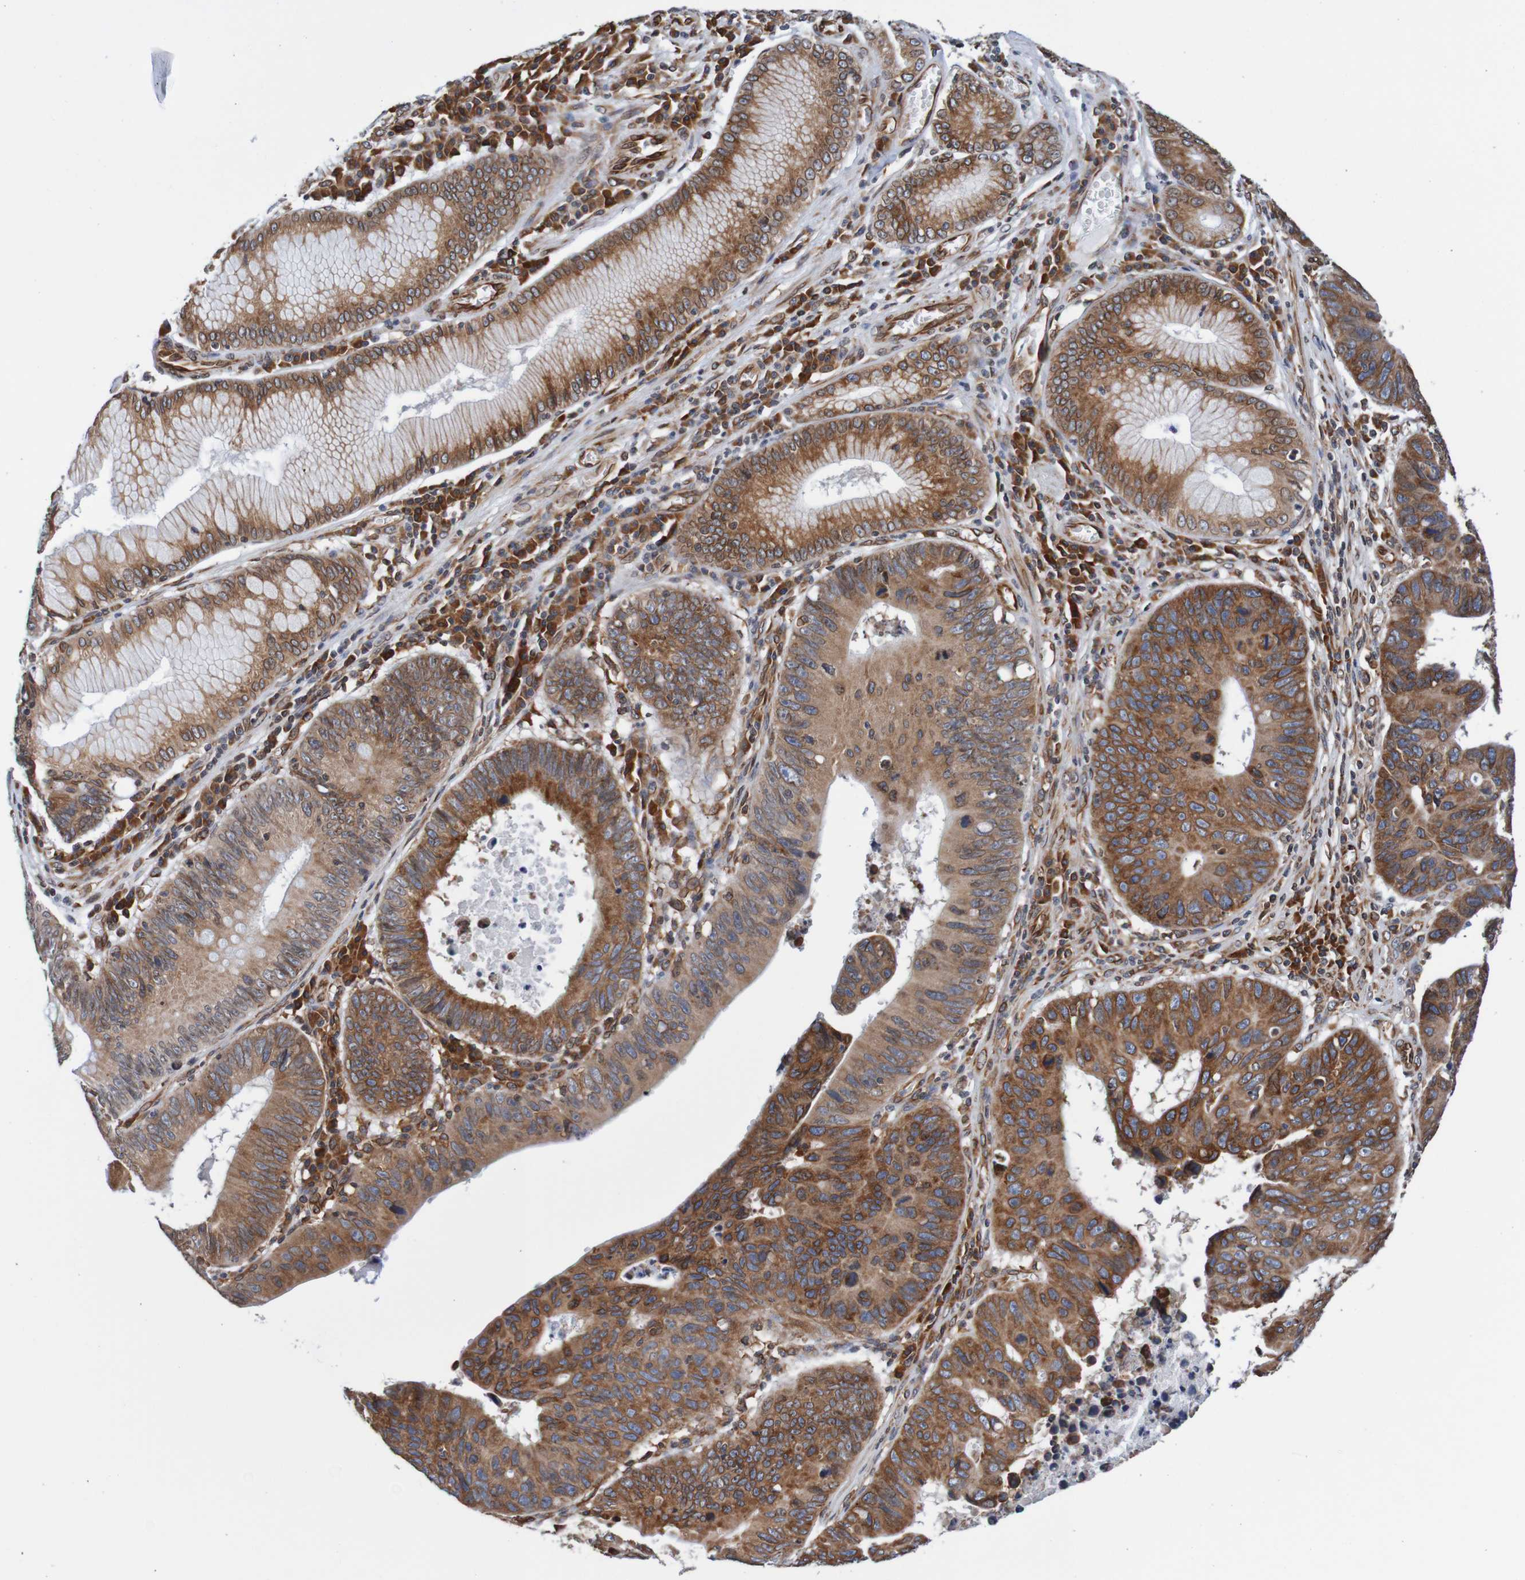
{"staining": {"intensity": "strong", "quantity": ">75%", "location": "cytoplasmic/membranous,nuclear"}, "tissue": "stomach cancer", "cell_type": "Tumor cells", "image_type": "cancer", "snomed": [{"axis": "morphology", "description": "Adenocarcinoma, NOS"}, {"axis": "topography", "description": "Stomach"}], "caption": "Immunohistochemical staining of human adenocarcinoma (stomach) displays high levels of strong cytoplasmic/membranous and nuclear staining in about >75% of tumor cells.", "gene": "TMEM109", "patient": {"sex": "male", "age": 59}}